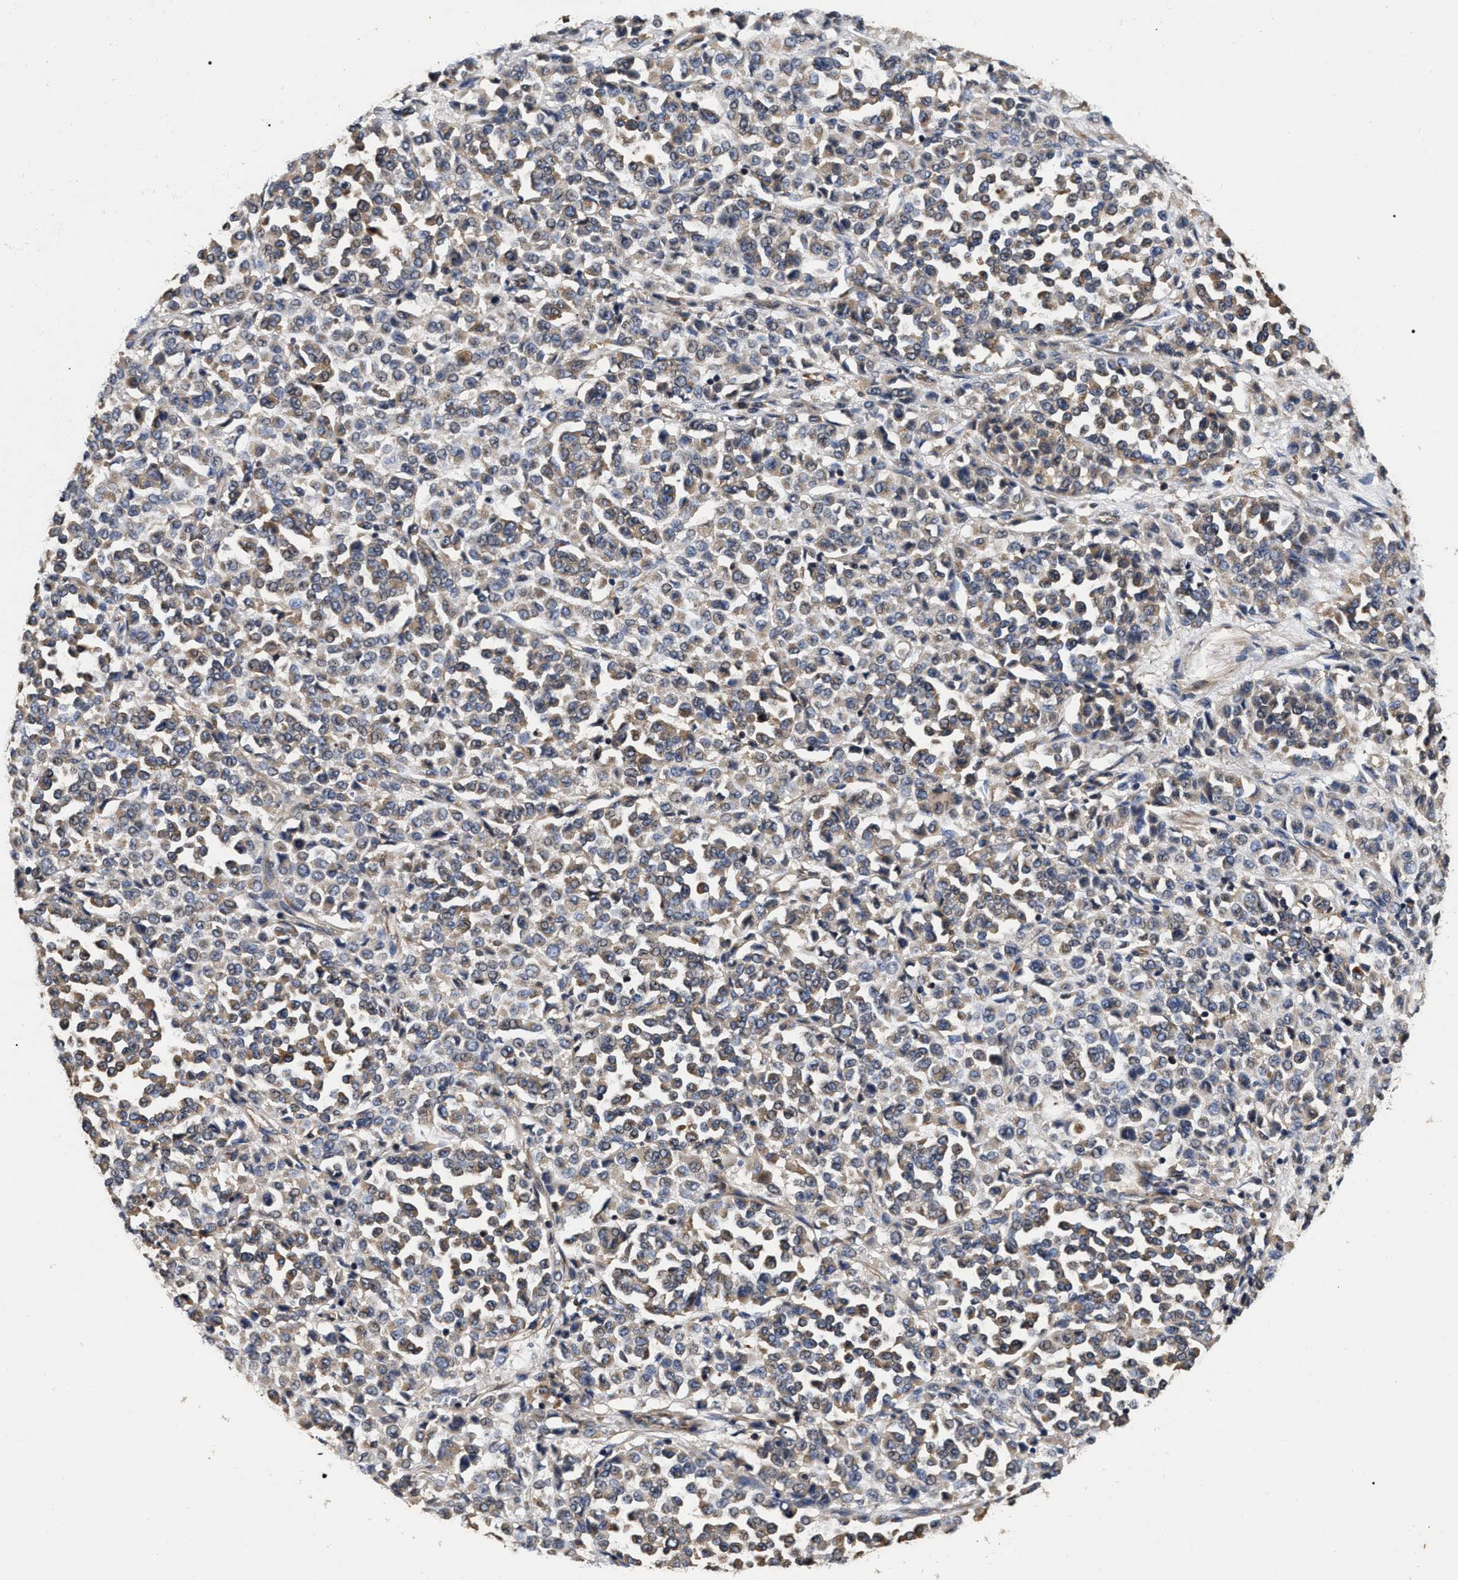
{"staining": {"intensity": "weak", "quantity": "25%-75%", "location": "cytoplasmic/membranous"}, "tissue": "melanoma", "cell_type": "Tumor cells", "image_type": "cancer", "snomed": [{"axis": "morphology", "description": "Malignant melanoma, Metastatic site"}, {"axis": "topography", "description": "Pancreas"}], "caption": "Immunohistochemical staining of melanoma shows low levels of weak cytoplasmic/membranous protein positivity in about 25%-75% of tumor cells.", "gene": "ABCG8", "patient": {"sex": "female", "age": 30}}